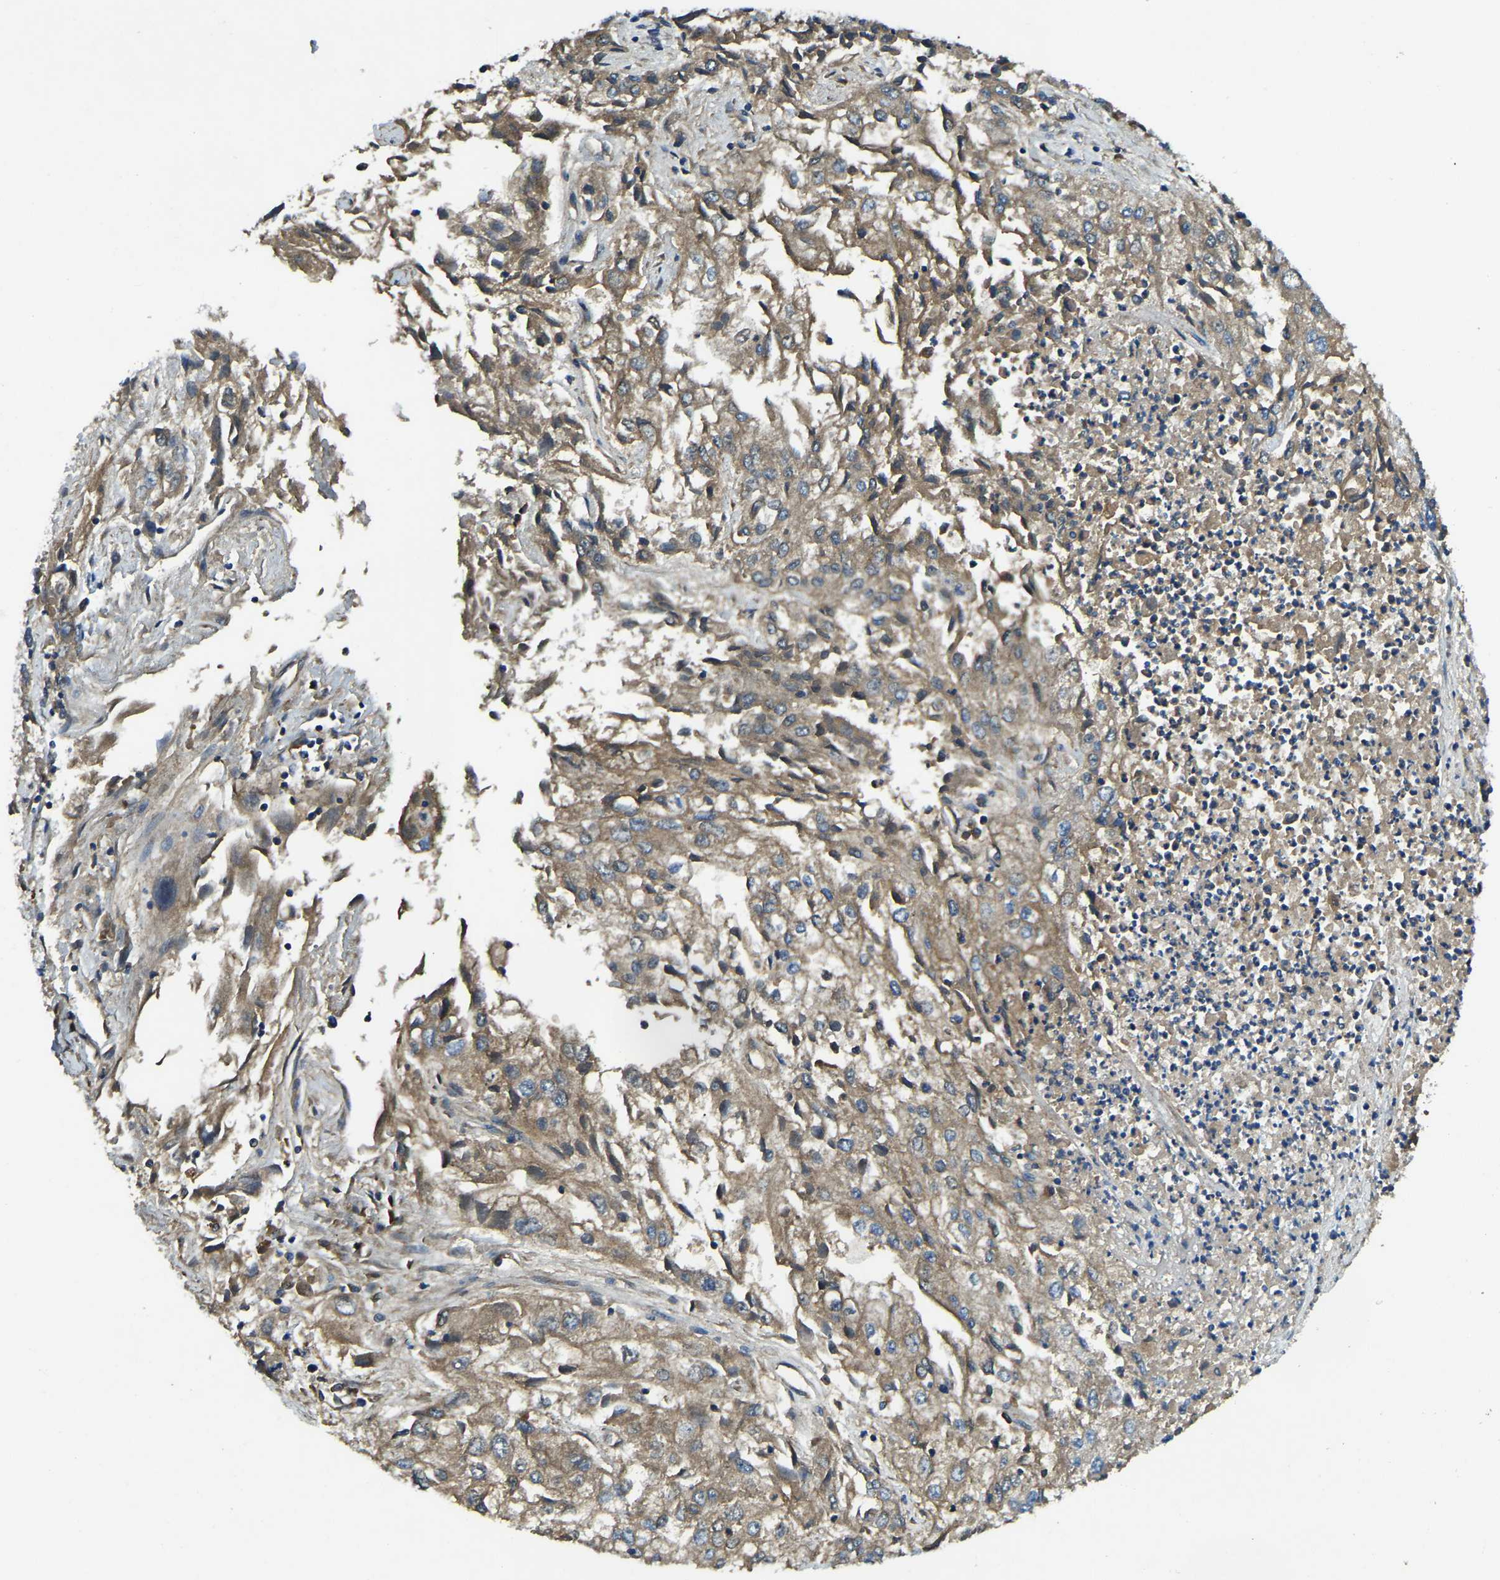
{"staining": {"intensity": "weak", "quantity": ">75%", "location": "cytoplasmic/membranous"}, "tissue": "endometrial cancer", "cell_type": "Tumor cells", "image_type": "cancer", "snomed": [{"axis": "morphology", "description": "Adenocarcinoma, NOS"}, {"axis": "topography", "description": "Endometrium"}], "caption": "DAB immunohistochemical staining of endometrial cancer (adenocarcinoma) reveals weak cytoplasmic/membranous protein positivity in approximately >75% of tumor cells.", "gene": "ATP8B1", "patient": {"sex": "female", "age": 49}}